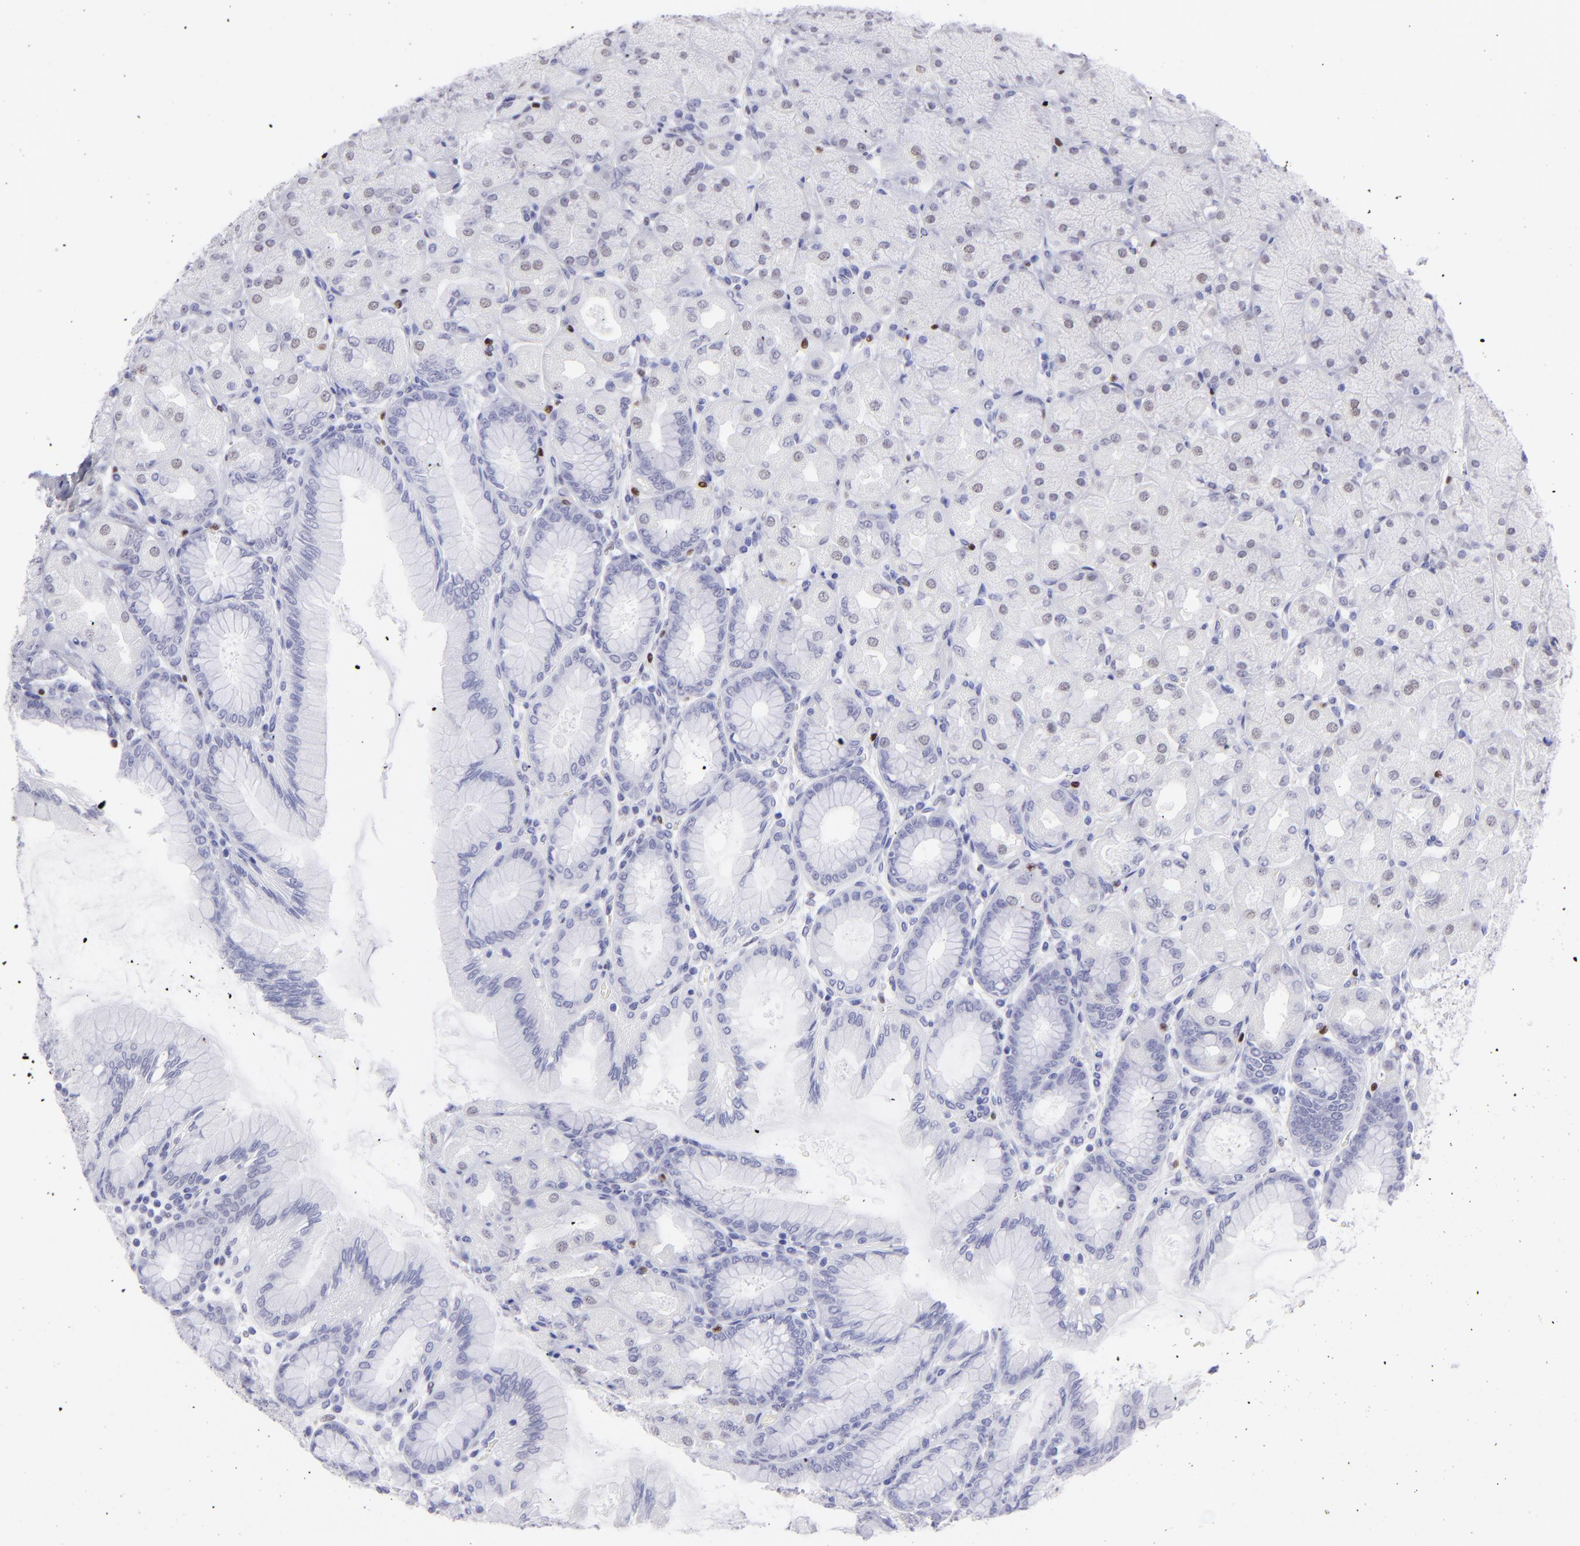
{"staining": {"intensity": "weak", "quantity": "<25%", "location": "nuclear"}, "tissue": "stomach", "cell_type": "Glandular cells", "image_type": "normal", "snomed": [{"axis": "morphology", "description": "Normal tissue, NOS"}, {"axis": "topography", "description": "Stomach, upper"}], "caption": "This micrograph is of normal stomach stained with immunohistochemistry (IHC) to label a protein in brown with the nuclei are counter-stained blue. There is no expression in glandular cells. (DAB immunohistochemistry (IHC) visualized using brightfield microscopy, high magnification).", "gene": "MITF", "patient": {"sex": "female", "age": 56}}